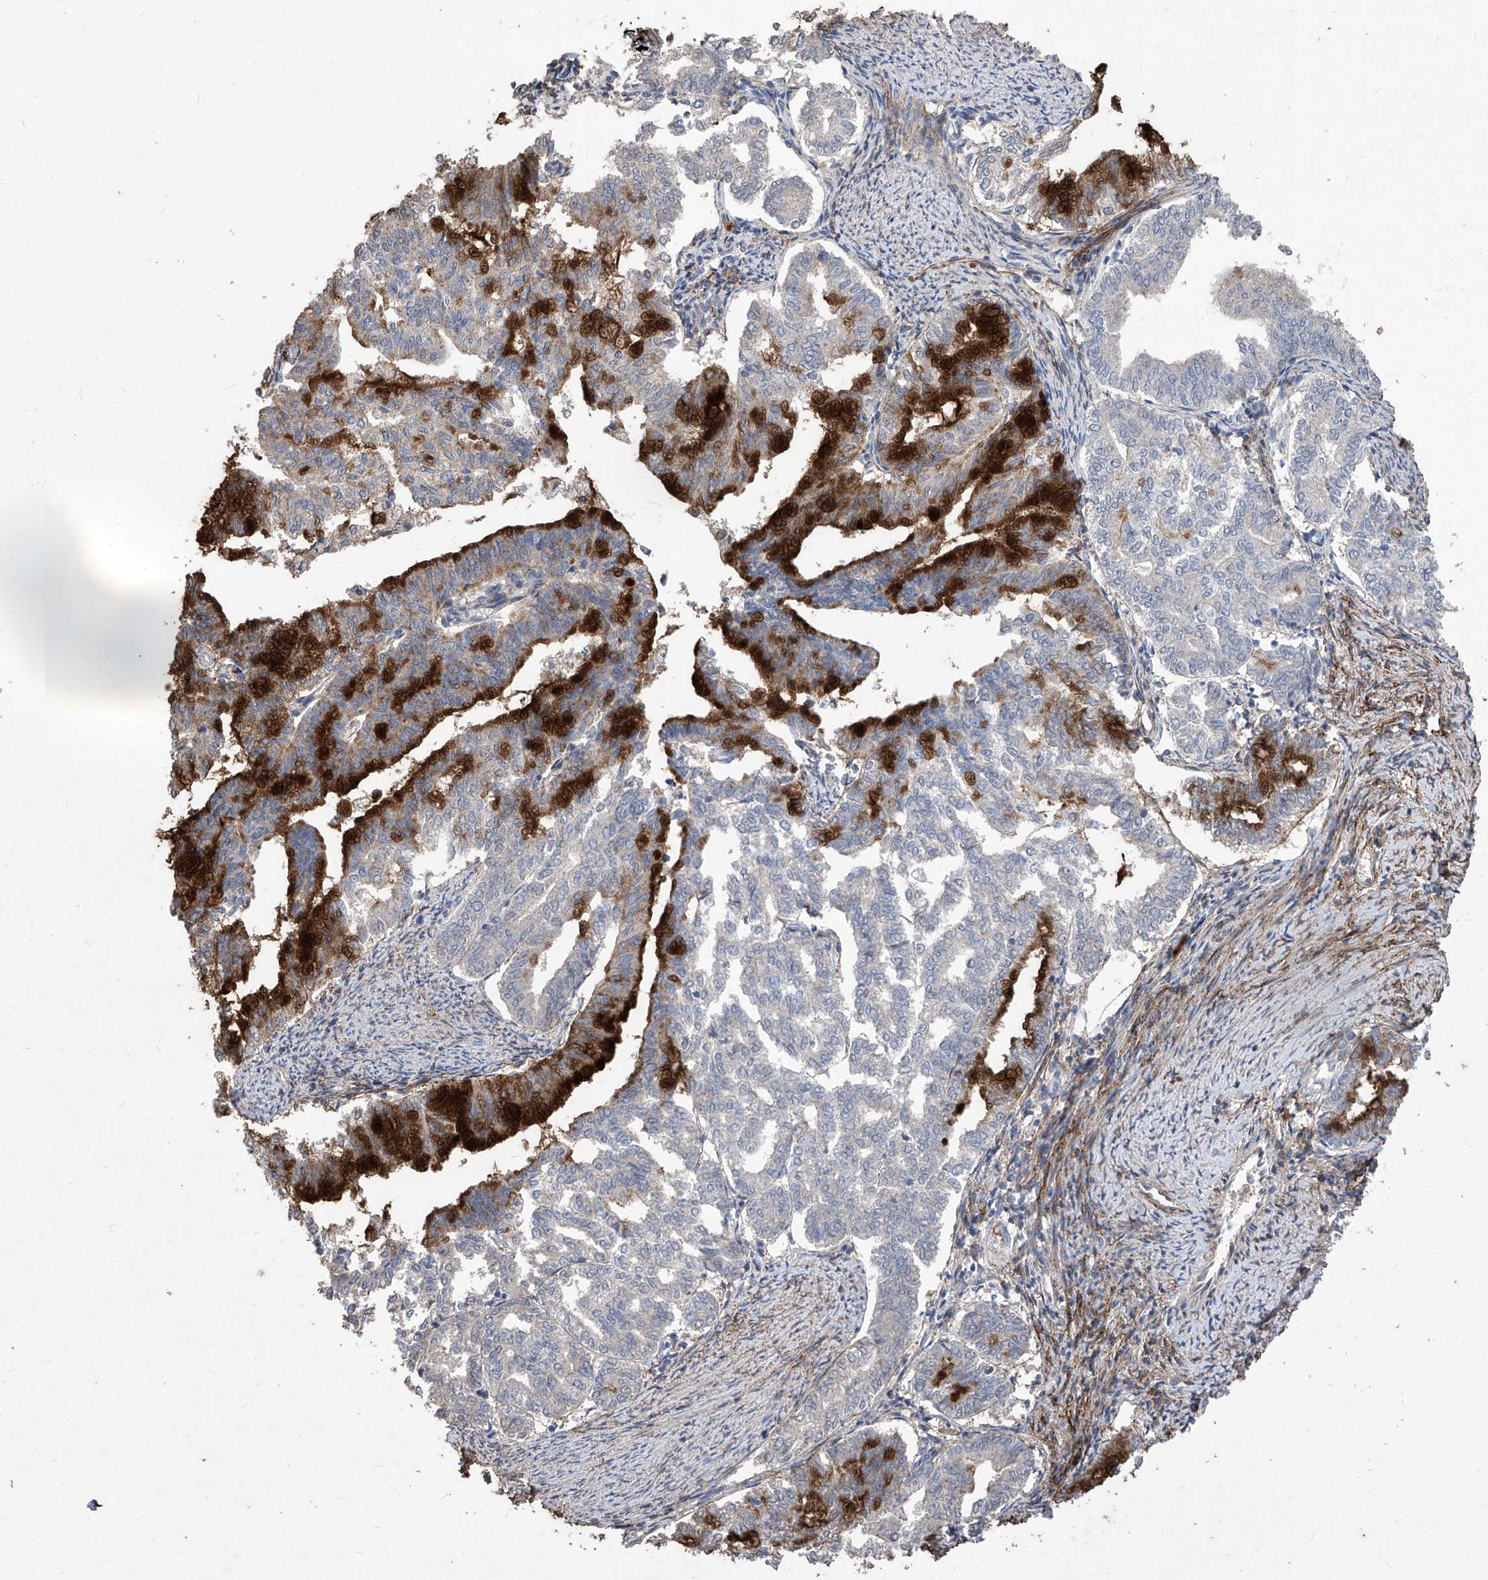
{"staining": {"intensity": "strong", "quantity": "<25%", "location": "cytoplasmic/membranous"}, "tissue": "endometrial cancer", "cell_type": "Tumor cells", "image_type": "cancer", "snomed": [{"axis": "morphology", "description": "Adenocarcinoma, NOS"}, {"axis": "topography", "description": "Endometrium"}], "caption": "Strong cytoplasmic/membranous protein staining is appreciated in about <25% of tumor cells in adenocarcinoma (endometrial).", "gene": "TXNIP", "patient": {"sex": "female", "age": 79}}